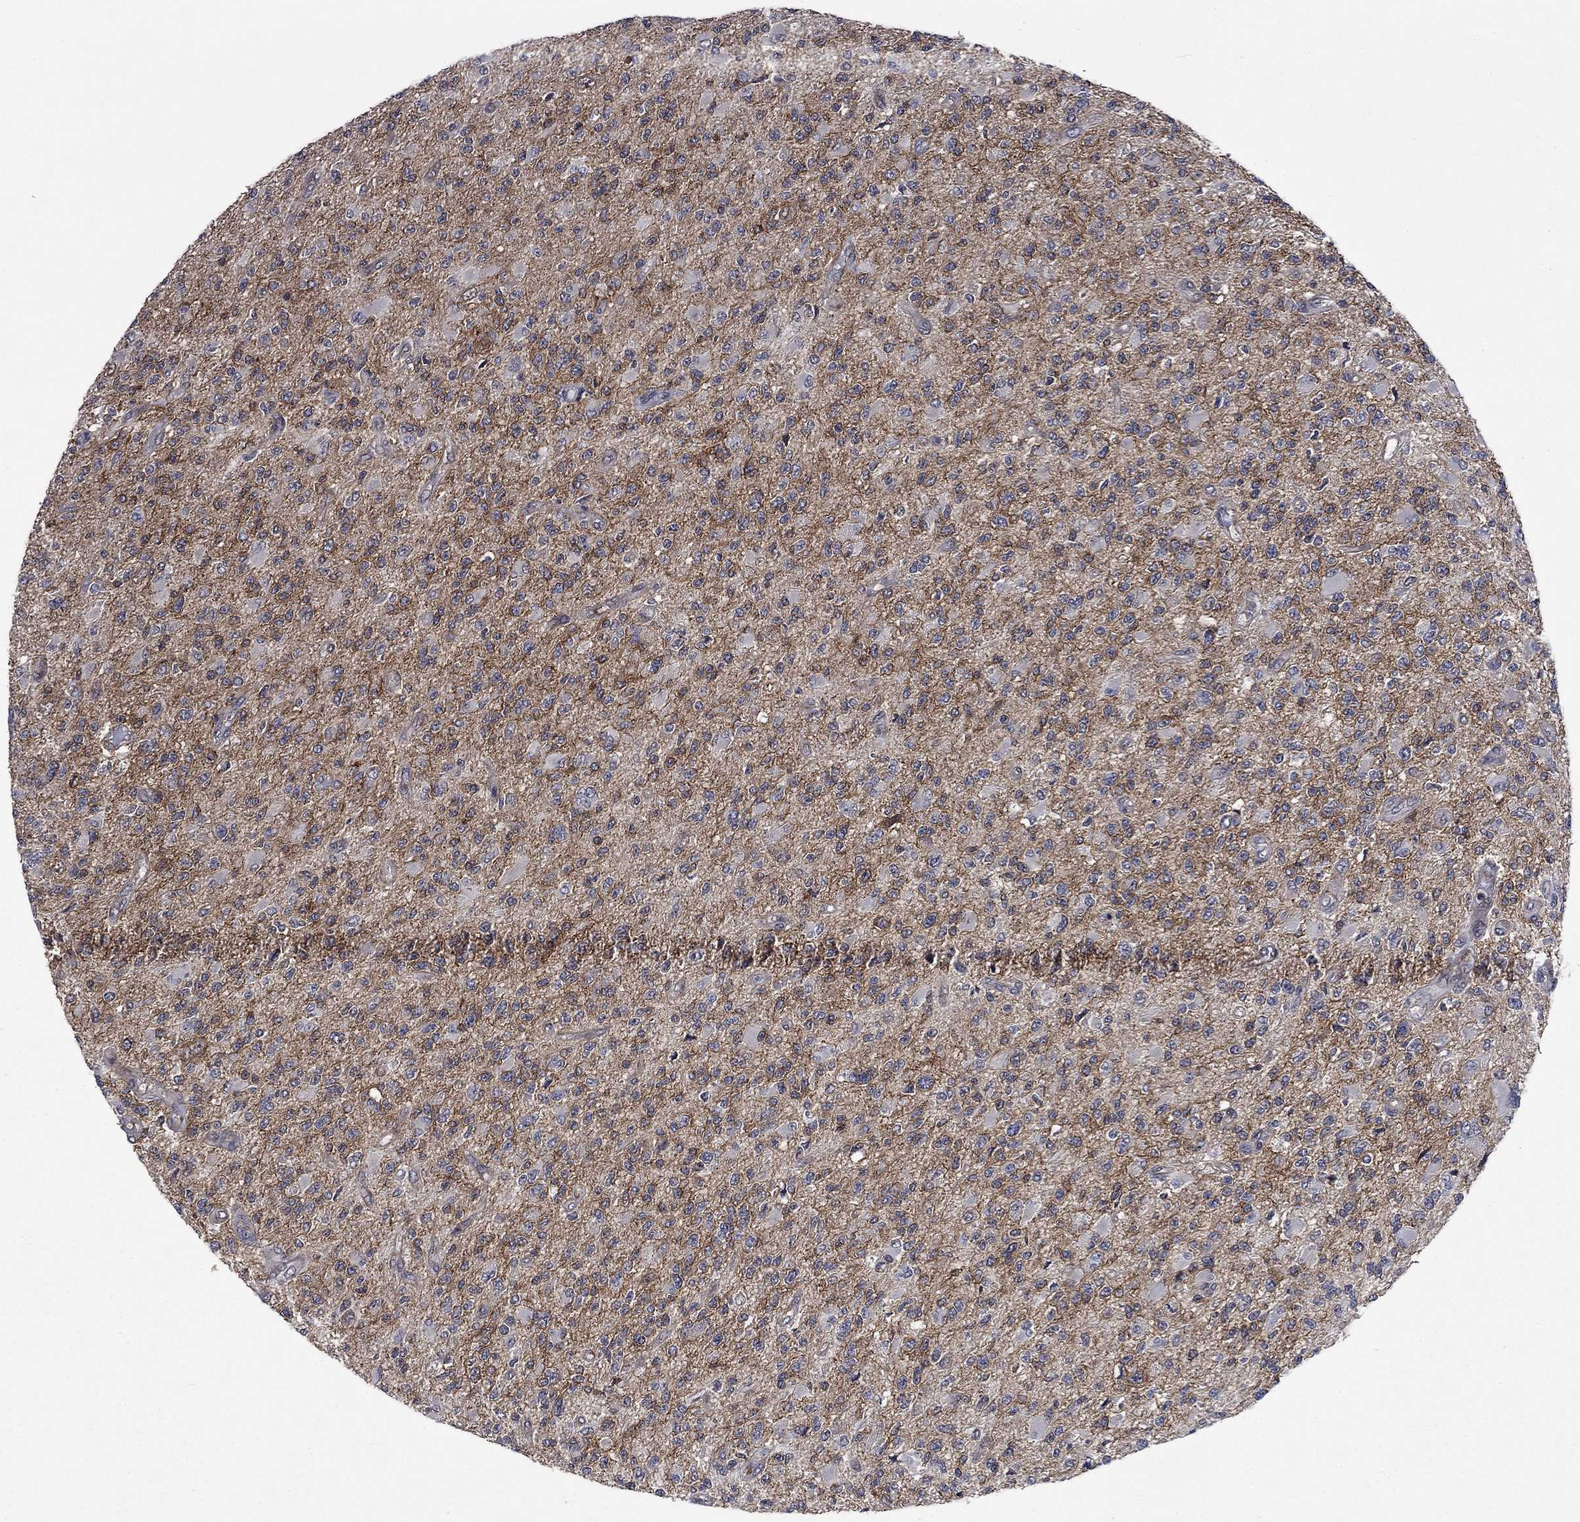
{"staining": {"intensity": "negative", "quantity": "none", "location": "none"}, "tissue": "glioma", "cell_type": "Tumor cells", "image_type": "cancer", "snomed": [{"axis": "morphology", "description": "Glioma, malignant, High grade"}, {"axis": "topography", "description": "Brain"}], "caption": "This micrograph is of glioma stained with immunohistochemistry (IHC) to label a protein in brown with the nuclei are counter-stained blue. There is no positivity in tumor cells.", "gene": "PPP1R9A", "patient": {"sex": "female", "age": 63}}